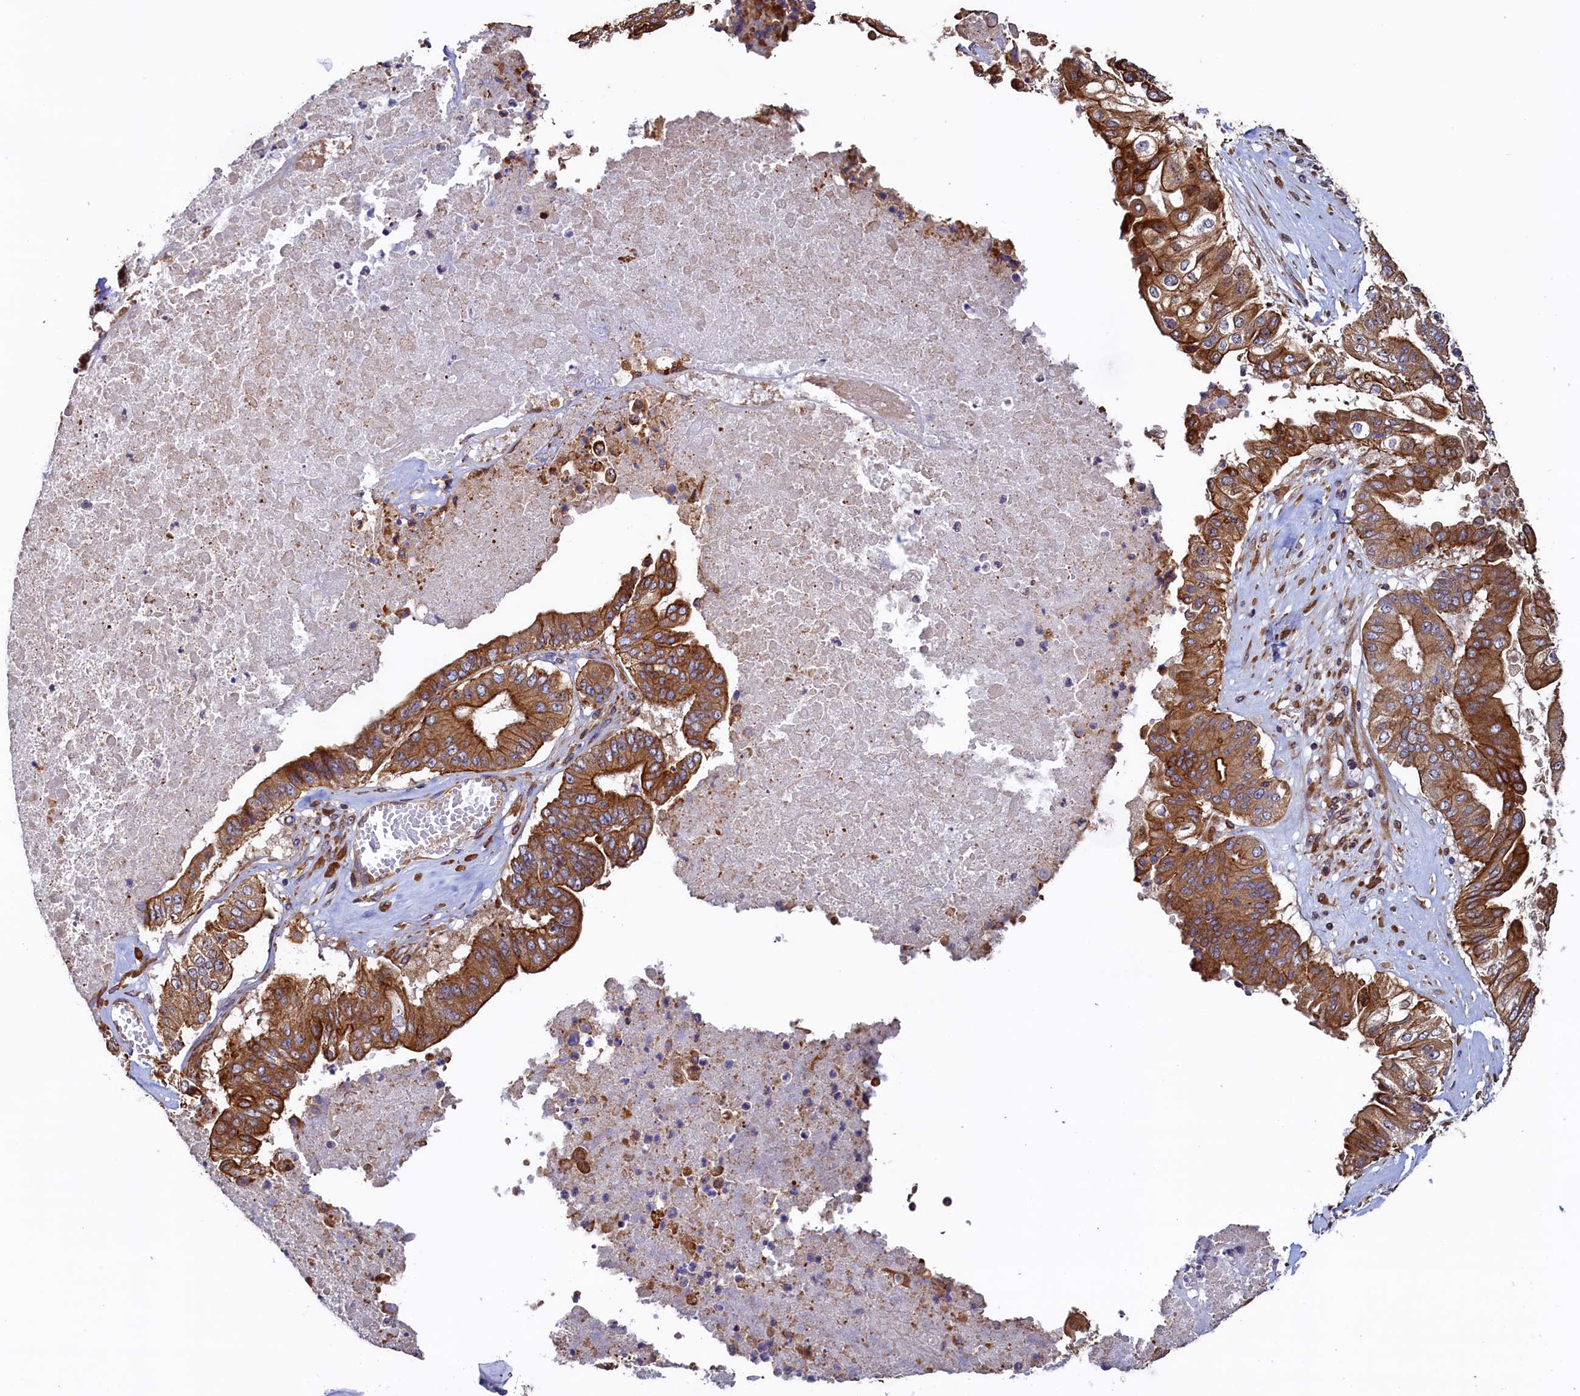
{"staining": {"intensity": "strong", "quantity": ">75%", "location": "cytoplasmic/membranous"}, "tissue": "pancreatic cancer", "cell_type": "Tumor cells", "image_type": "cancer", "snomed": [{"axis": "morphology", "description": "Adenocarcinoma, NOS"}, {"axis": "topography", "description": "Pancreas"}], "caption": "Pancreatic cancer (adenocarcinoma) stained for a protein (brown) demonstrates strong cytoplasmic/membranous positive expression in approximately >75% of tumor cells.", "gene": "ATXN2L", "patient": {"sex": "female", "age": 77}}